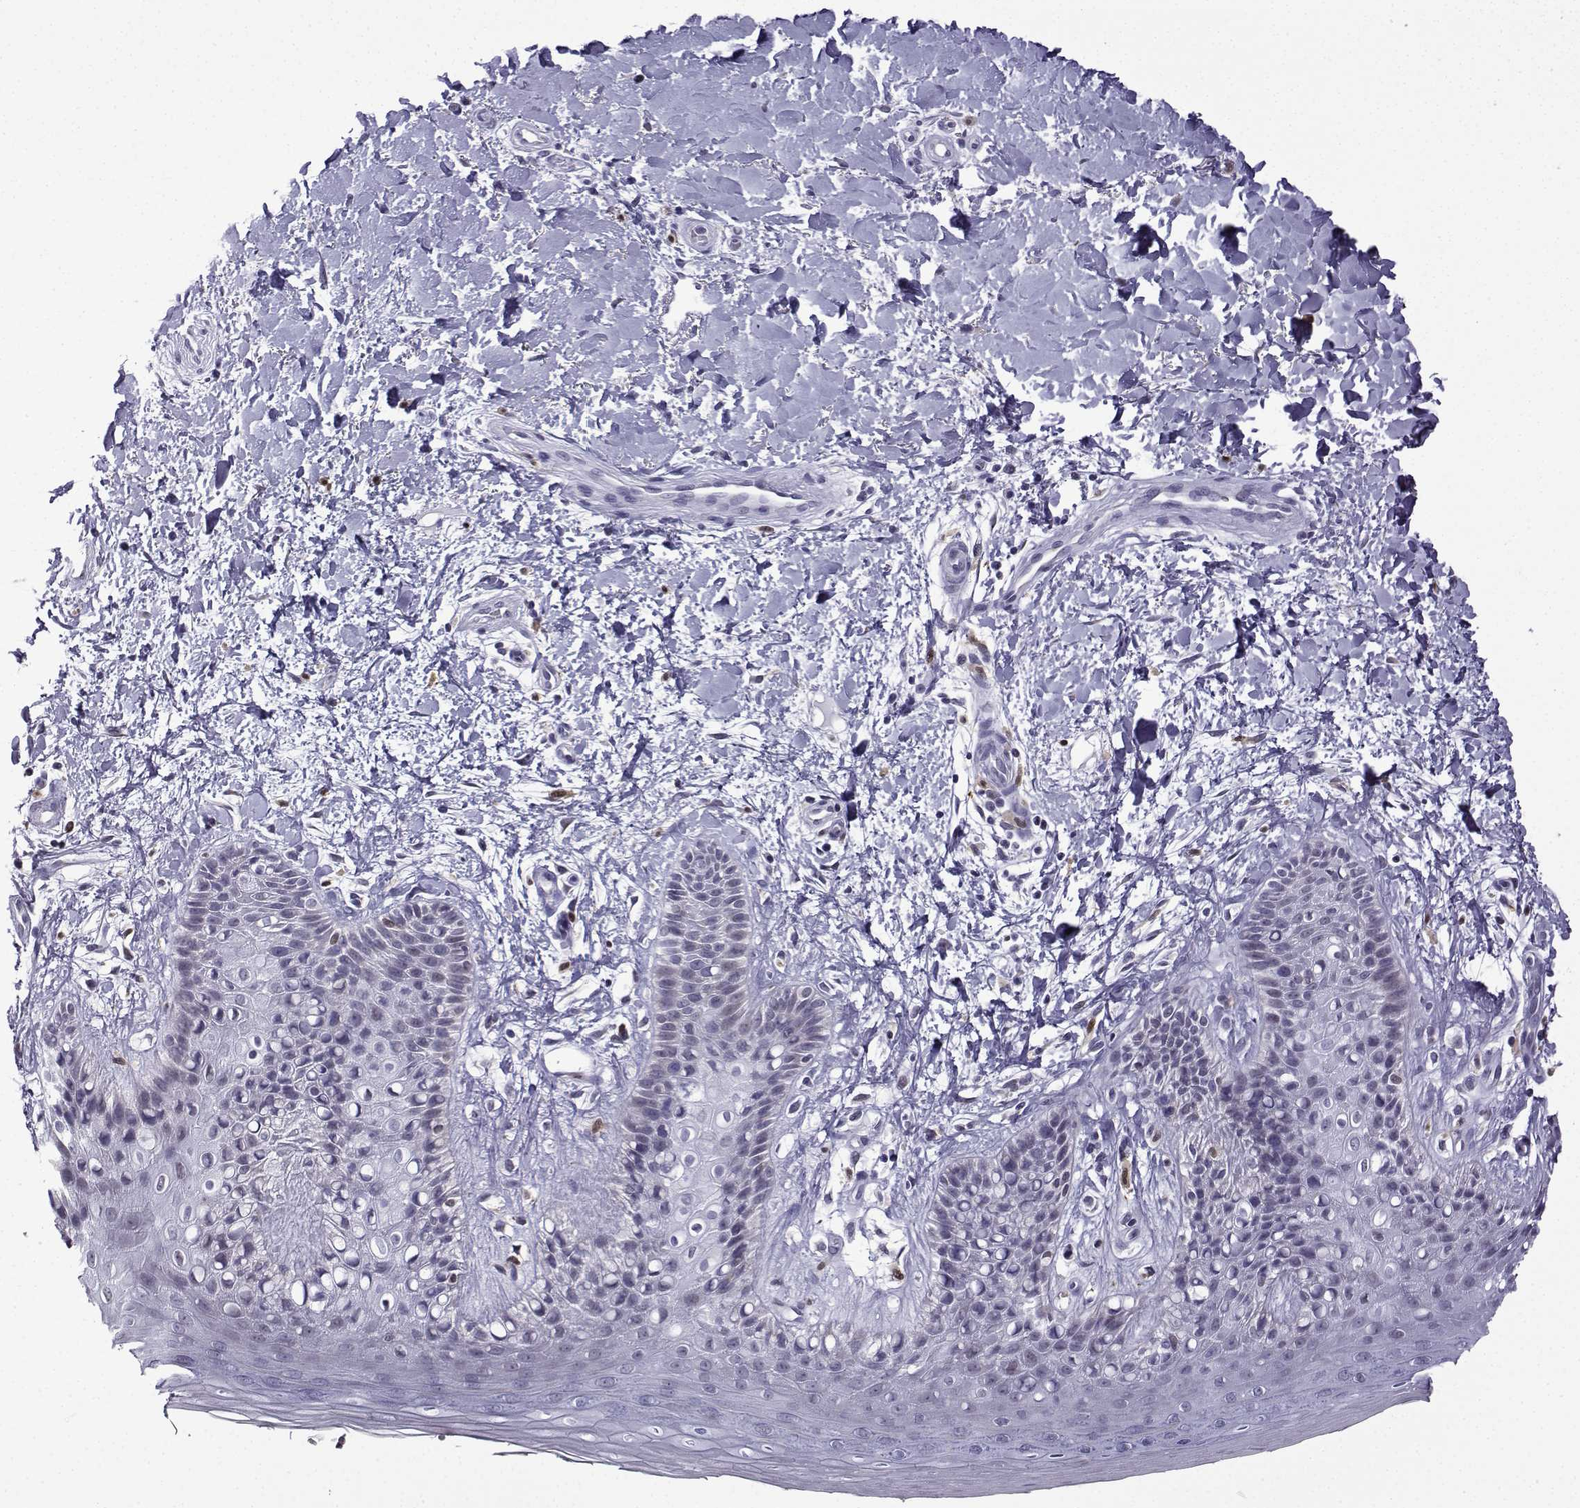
{"staining": {"intensity": "negative", "quantity": "none", "location": "none"}, "tissue": "skin", "cell_type": "Epidermal cells", "image_type": "normal", "snomed": [{"axis": "morphology", "description": "Normal tissue, NOS"}, {"axis": "topography", "description": "Anal"}], "caption": "Immunohistochemical staining of unremarkable human skin exhibits no significant staining in epidermal cells. (DAB immunohistochemistry with hematoxylin counter stain).", "gene": "HTR7", "patient": {"sex": "male", "age": 36}}